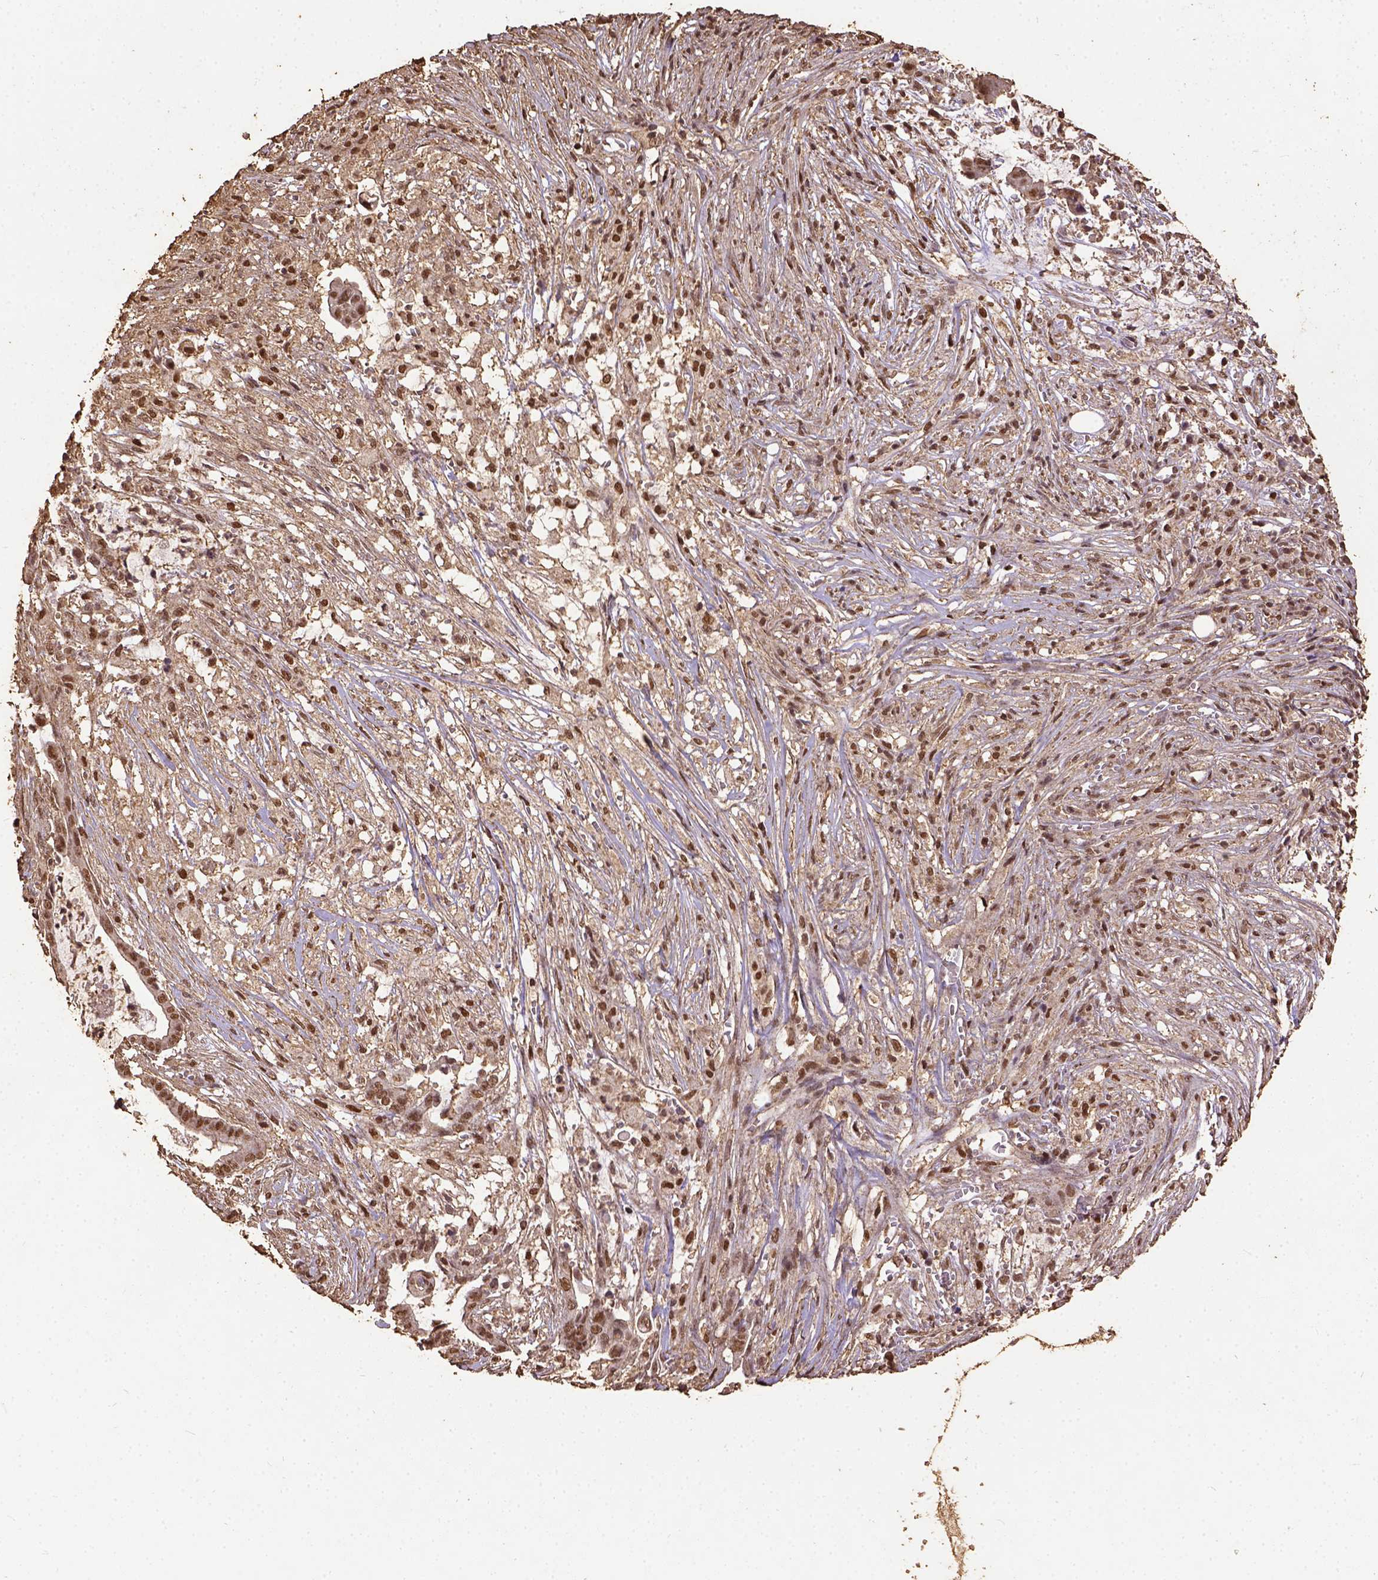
{"staining": {"intensity": "moderate", "quantity": ">75%", "location": "nuclear"}, "tissue": "pancreatic cancer", "cell_type": "Tumor cells", "image_type": "cancer", "snomed": [{"axis": "morphology", "description": "Adenocarcinoma, NOS"}, {"axis": "topography", "description": "Pancreas"}], "caption": "A micrograph of human pancreatic cancer (adenocarcinoma) stained for a protein shows moderate nuclear brown staining in tumor cells.", "gene": "NACC1", "patient": {"sex": "male", "age": 61}}